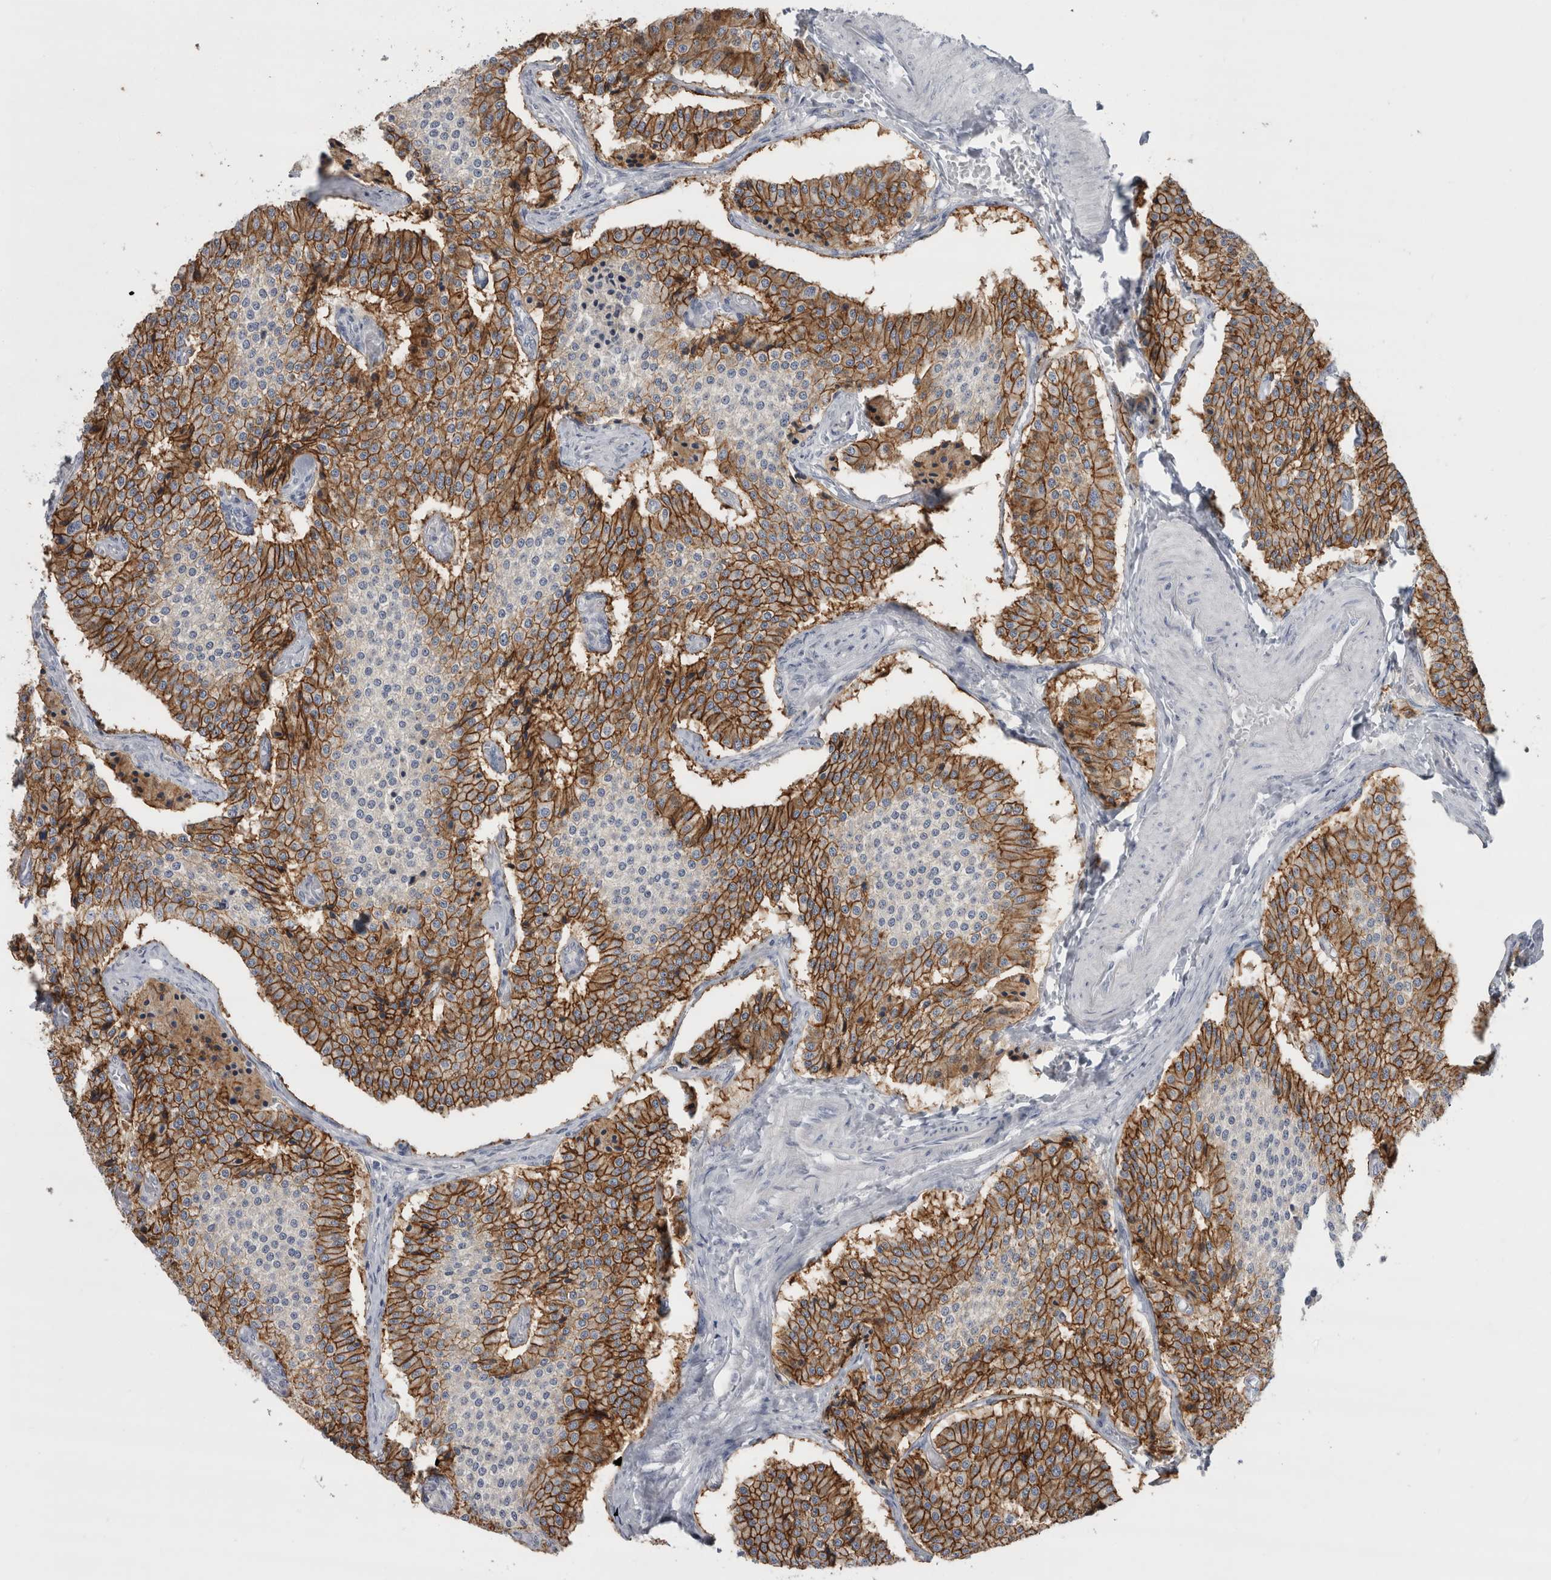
{"staining": {"intensity": "strong", "quantity": "25%-75%", "location": "cytoplasmic/membranous"}, "tissue": "carcinoid", "cell_type": "Tumor cells", "image_type": "cancer", "snomed": [{"axis": "morphology", "description": "Carcinoid, malignant, NOS"}, {"axis": "topography", "description": "Colon"}], "caption": "Malignant carcinoid stained with a brown dye exhibits strong cytoplasmic/membranous positive expression in about 25%-75% of tumor cells.", "gene": "CDH17", "patient": {"sex": "female", "age": 52}}